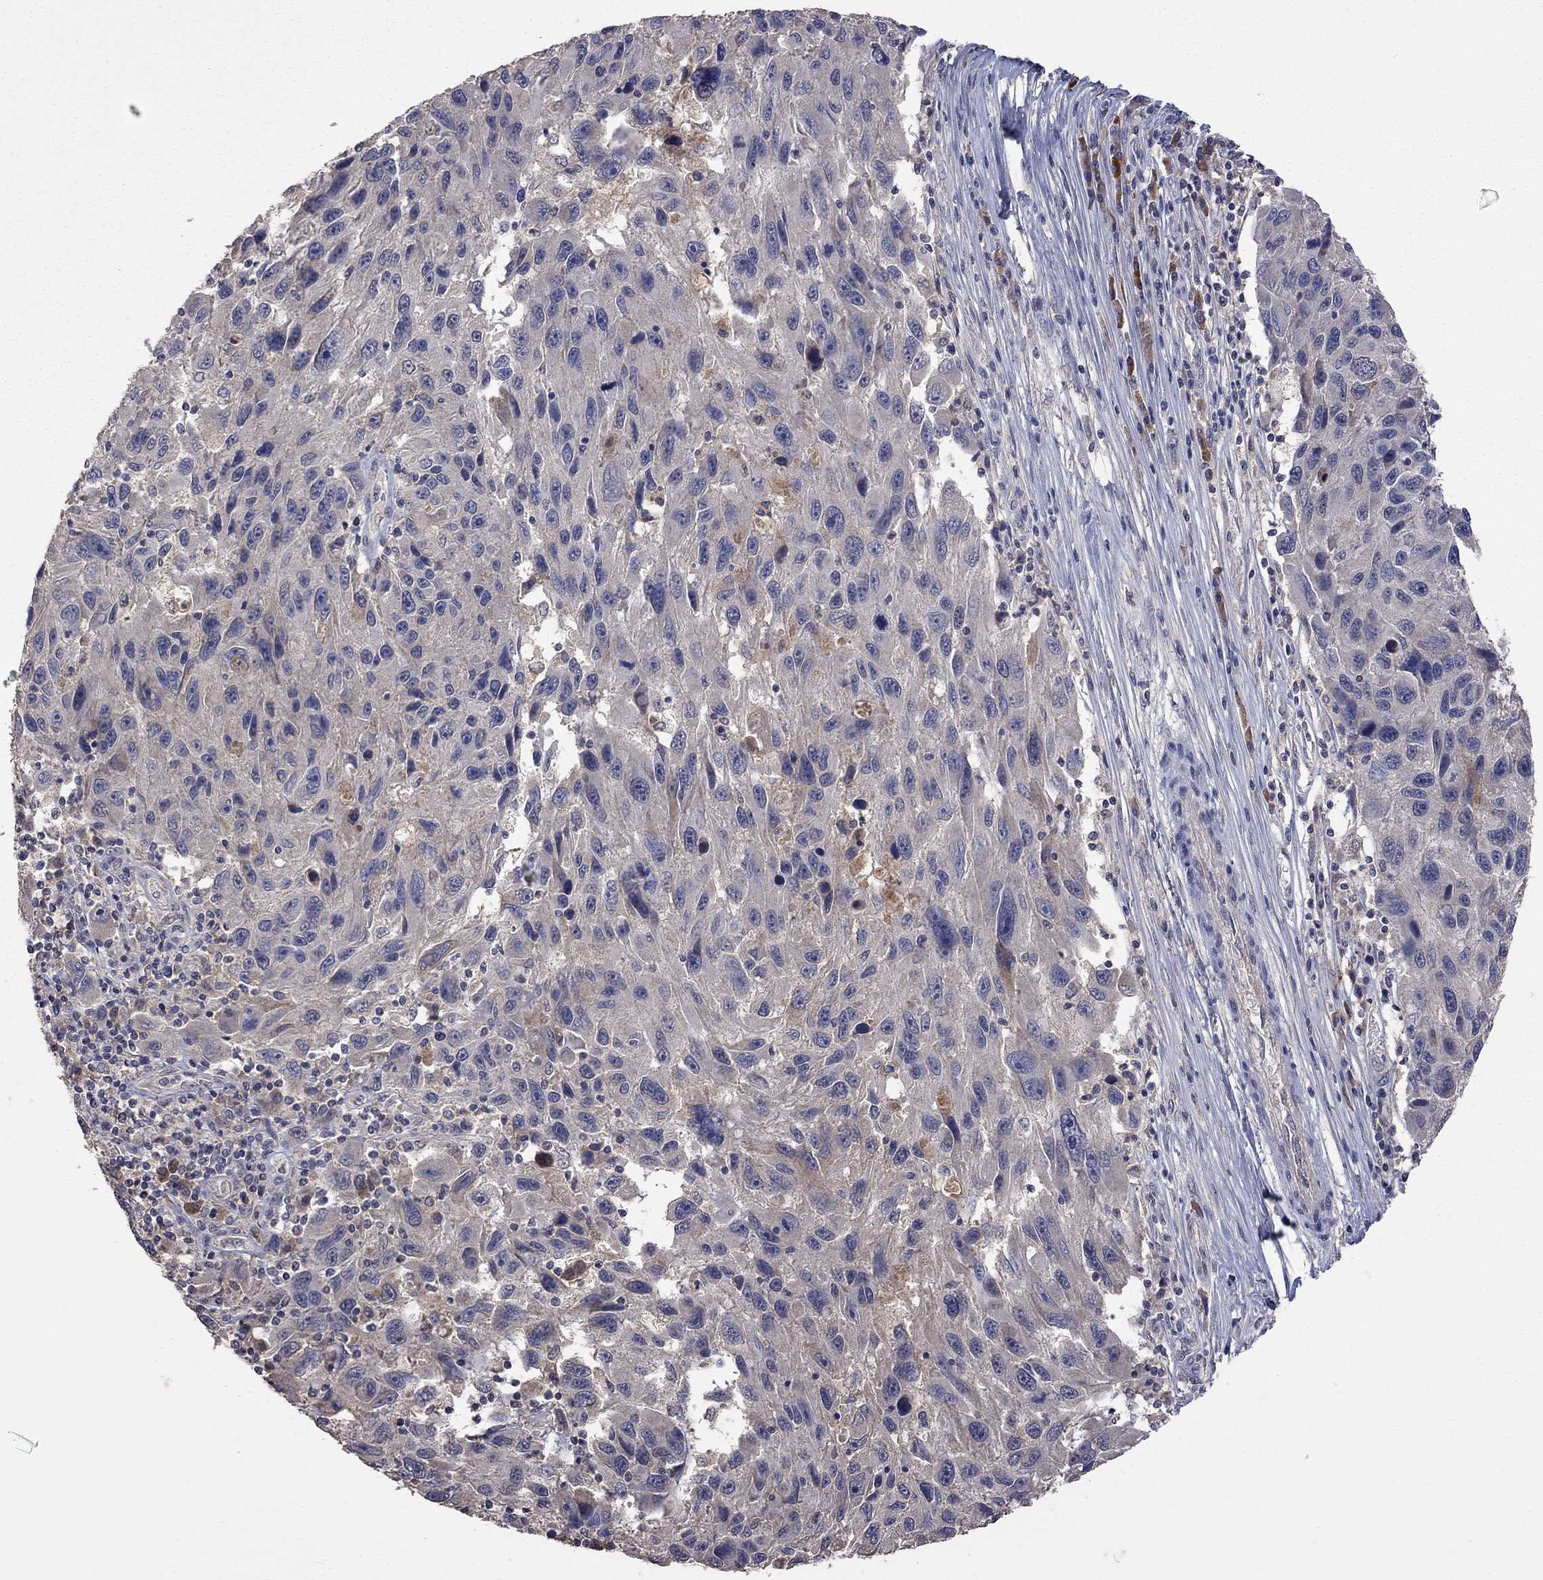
{"staining": {"intensity": "negative", "quantity": "none", "location": "none"}, "tissue": "melanoma", "cell_type": "Tumor cells", "image_type": "cancer", "snomed": [{"axis": "morphology", "description": "Malignant melanoma, NOS"}, {"axis": "topography", "description": "Skin"}], "caption": "Tumor cells are negative for protein expression in human melanoma.", "gene": "HTR6", "patient": {"sex": "male", "age": 53}}